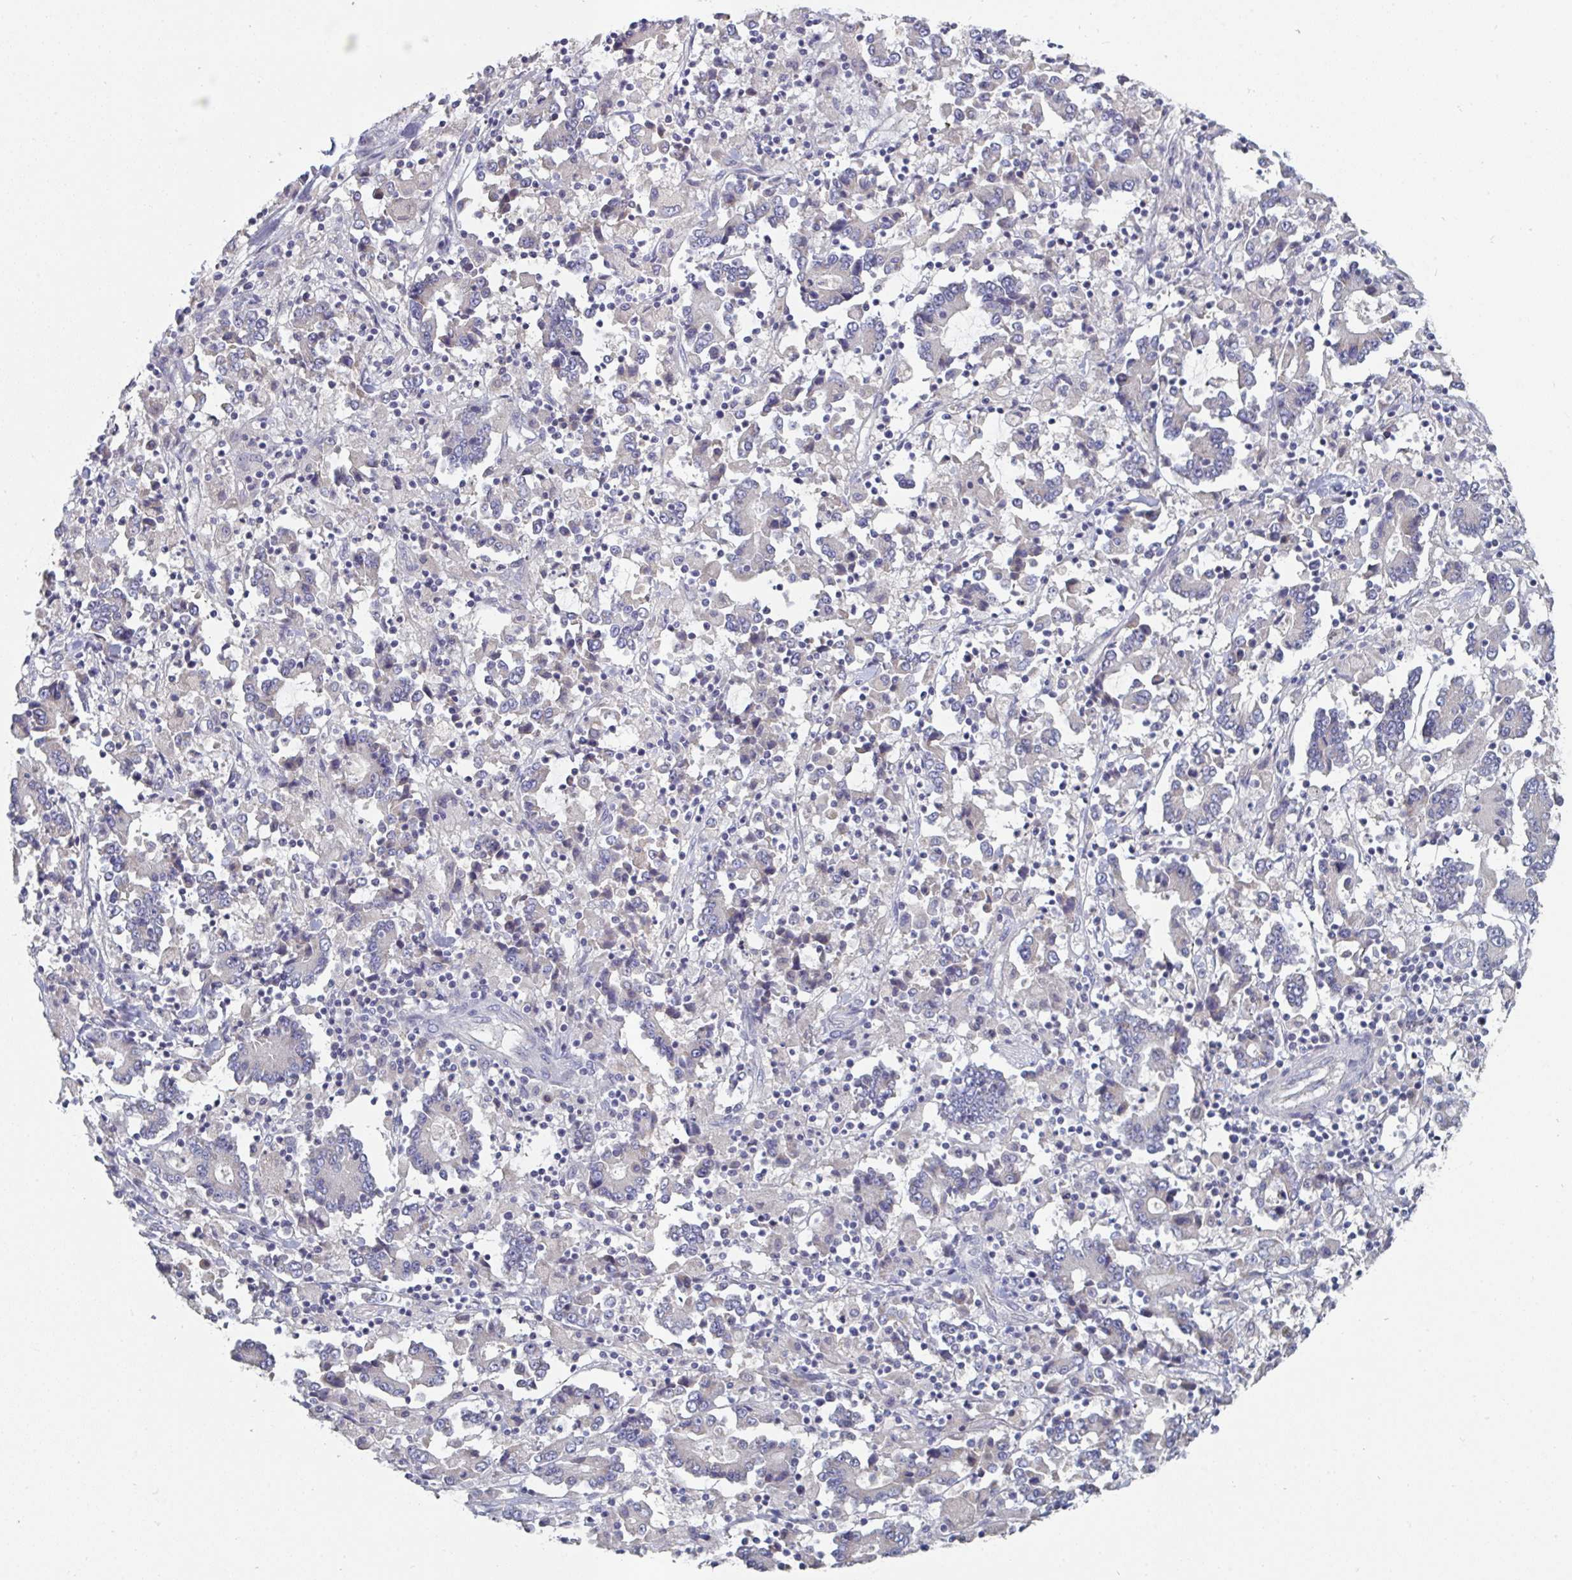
{"staining": {"intensity": "negative", "quantity": "none", "location": "none"}, "tissue": "stomach cancer", "cell_type": "Tumor cells", "image_type": "cancer", "snomed": [{"axis": "morphology", "description": "Adenocarcinoma, NOS"}, {"axis": "topography", "description": "Stomach, upper"}], "caption": "Tumor cells are negative for protein expression in human stomach cancer (adenocarcinoma). (DAB (3,3'-diaminobenzidine) immunohistochemistry (IHC) with hematoxylin counter stain).", "gene": "HGFAC", "patient": {"sex": "male", "age": 68}}